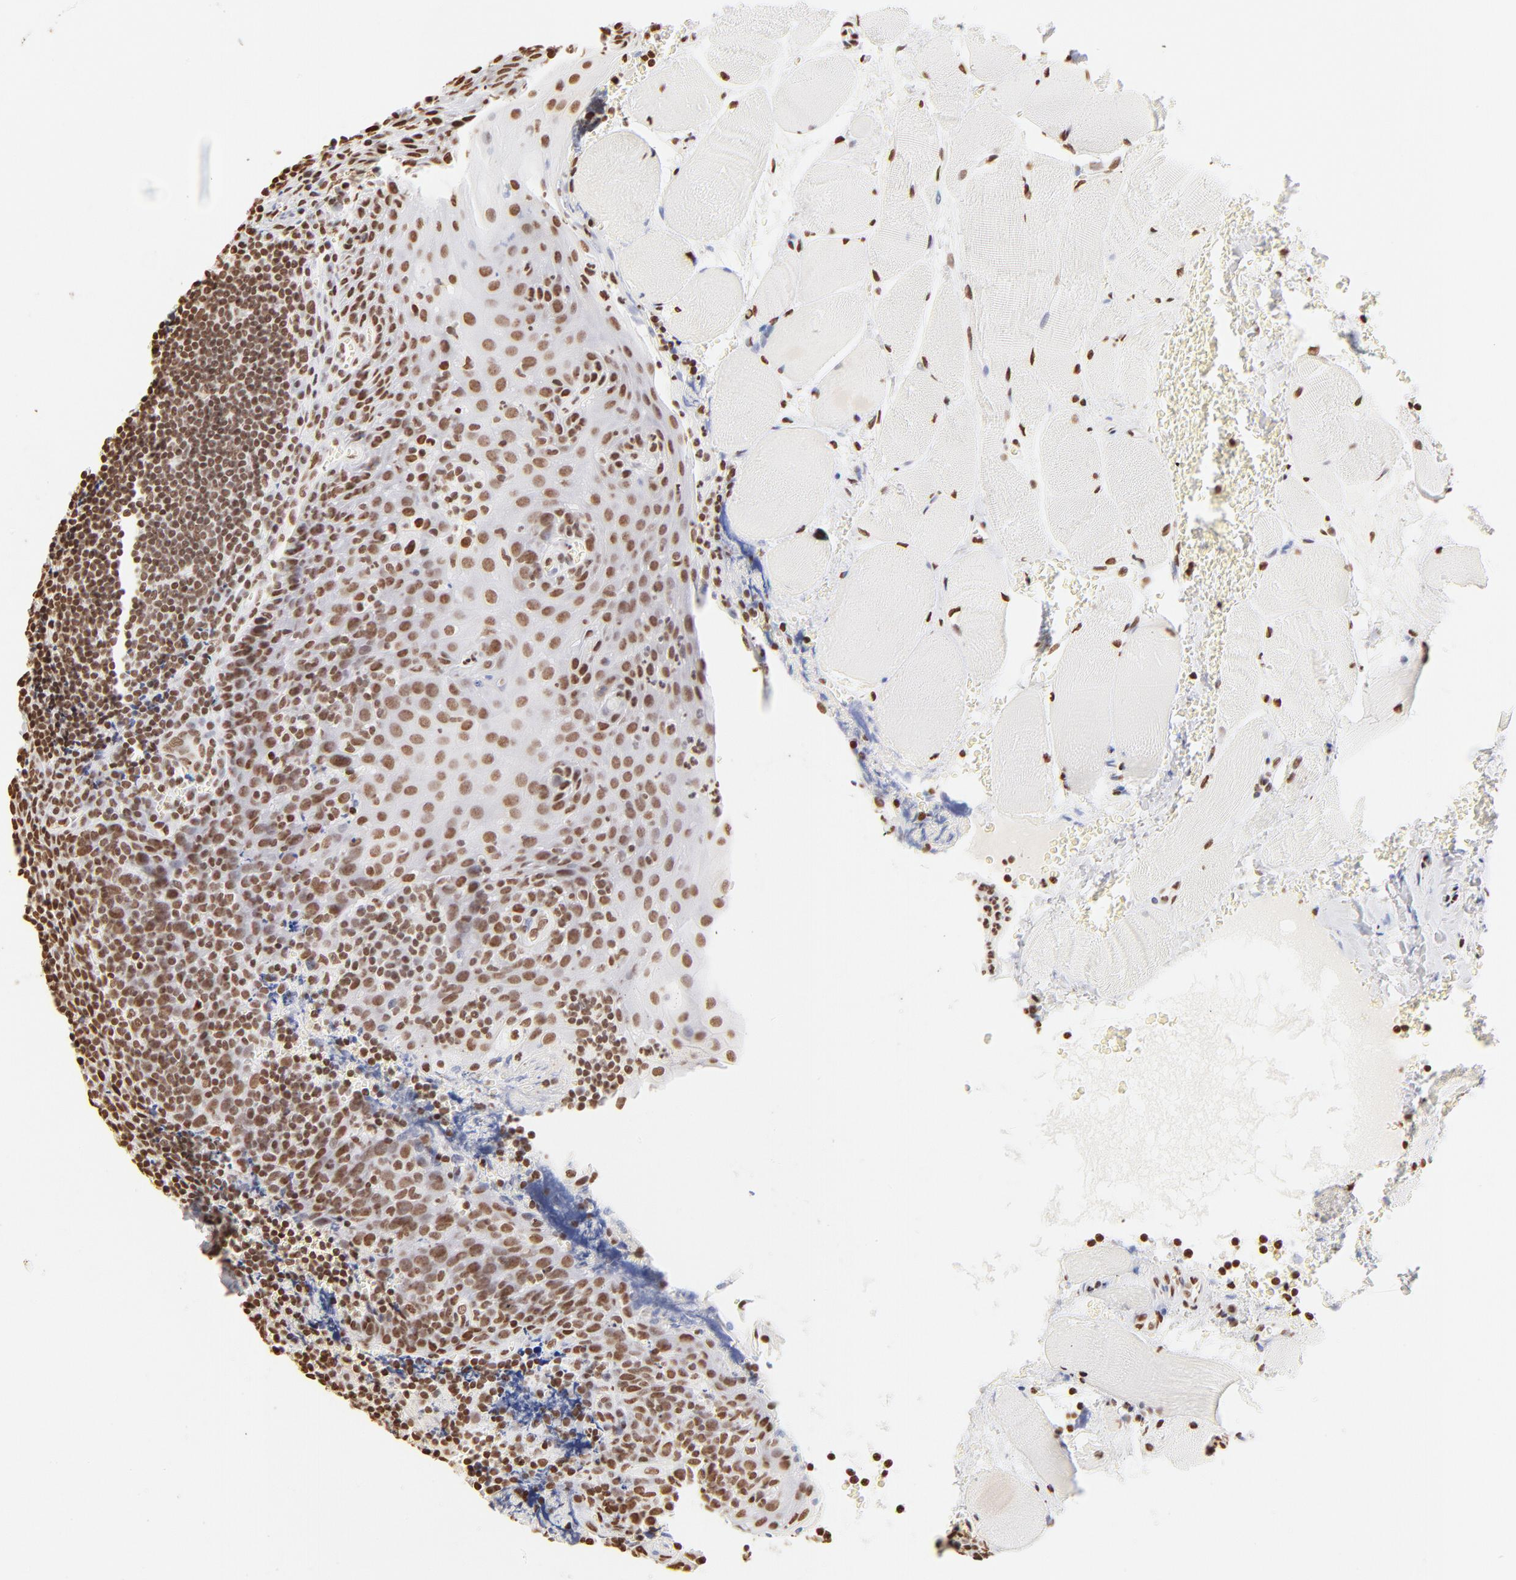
{"staining": {"intensity": "strong", "quantity": ">75%", "location": "nuclear"}, "tissue": "tonsil", "cell_type": "Germinal center cells", "image_type": "normal", "snomed": [{"axis": "morphology", "description": "Normal tissue, NOS"}, {"axis": "topography", "description": "Tonsil"}], "caption": "Immunohistochemical staining of normal human tonsil exhibits strong nuclear protein staining in approximately >75% of germinal center cells.", "gene": "ZNF540", "patient": {"sex": "male", "age": 20}}